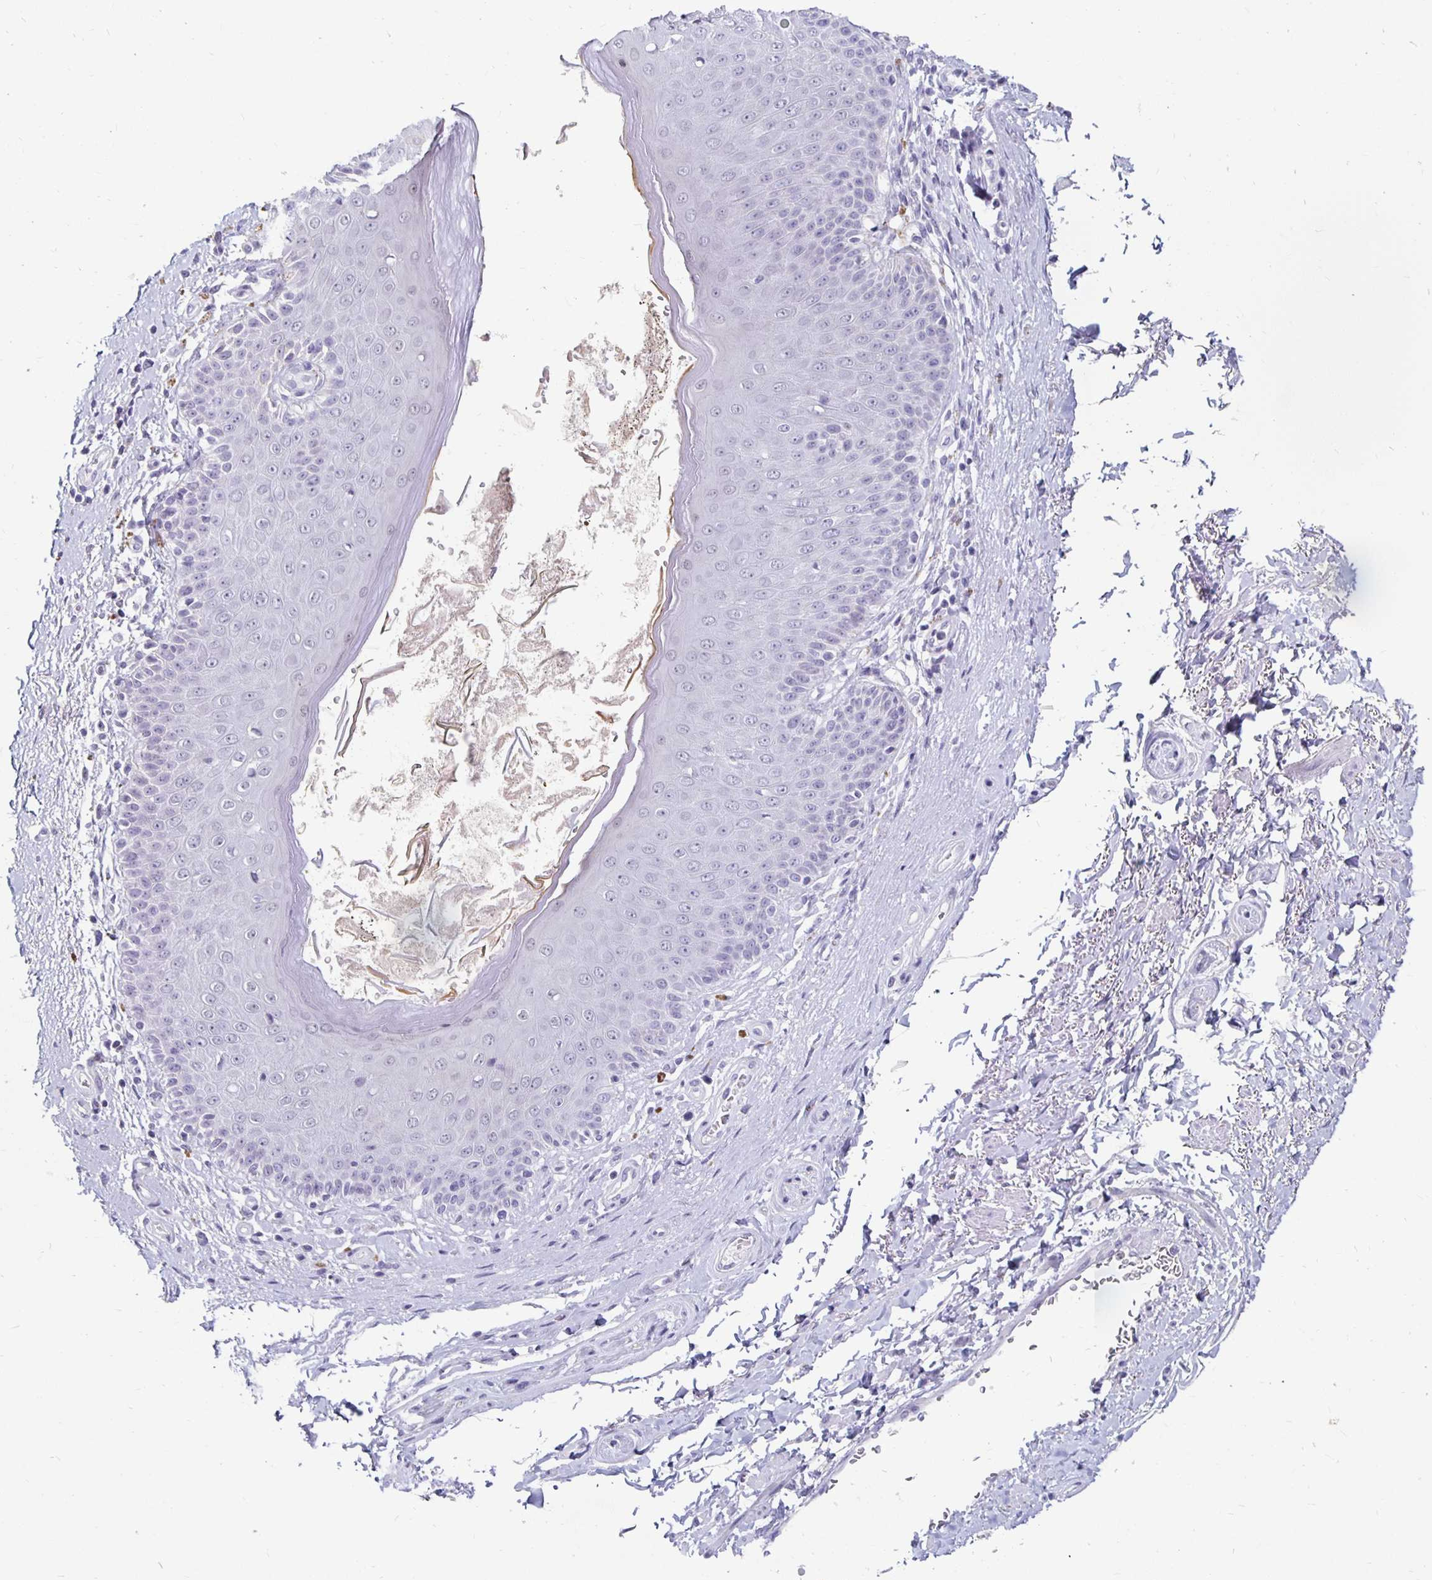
{"staining": {"intensity": "negative", "quantity": "none", "location": "none"}, "tissue": "adipose tissue", "cell_type": "Adipocytes", "image_type": "normal", "snomed": [{"axis": "morphology", "description": "Normal tissue, NOS"}, {"axis": "topography", "description": "Peripheral nerve tissue"}], "caption": "A high-resolution histopathology image shows IHC staining of unremarkable adipose tissue, which demonstrates no significant staining in adipocytes.", "gene": "KCNQ2", "patient": {"sex": "male", "age": 51}}